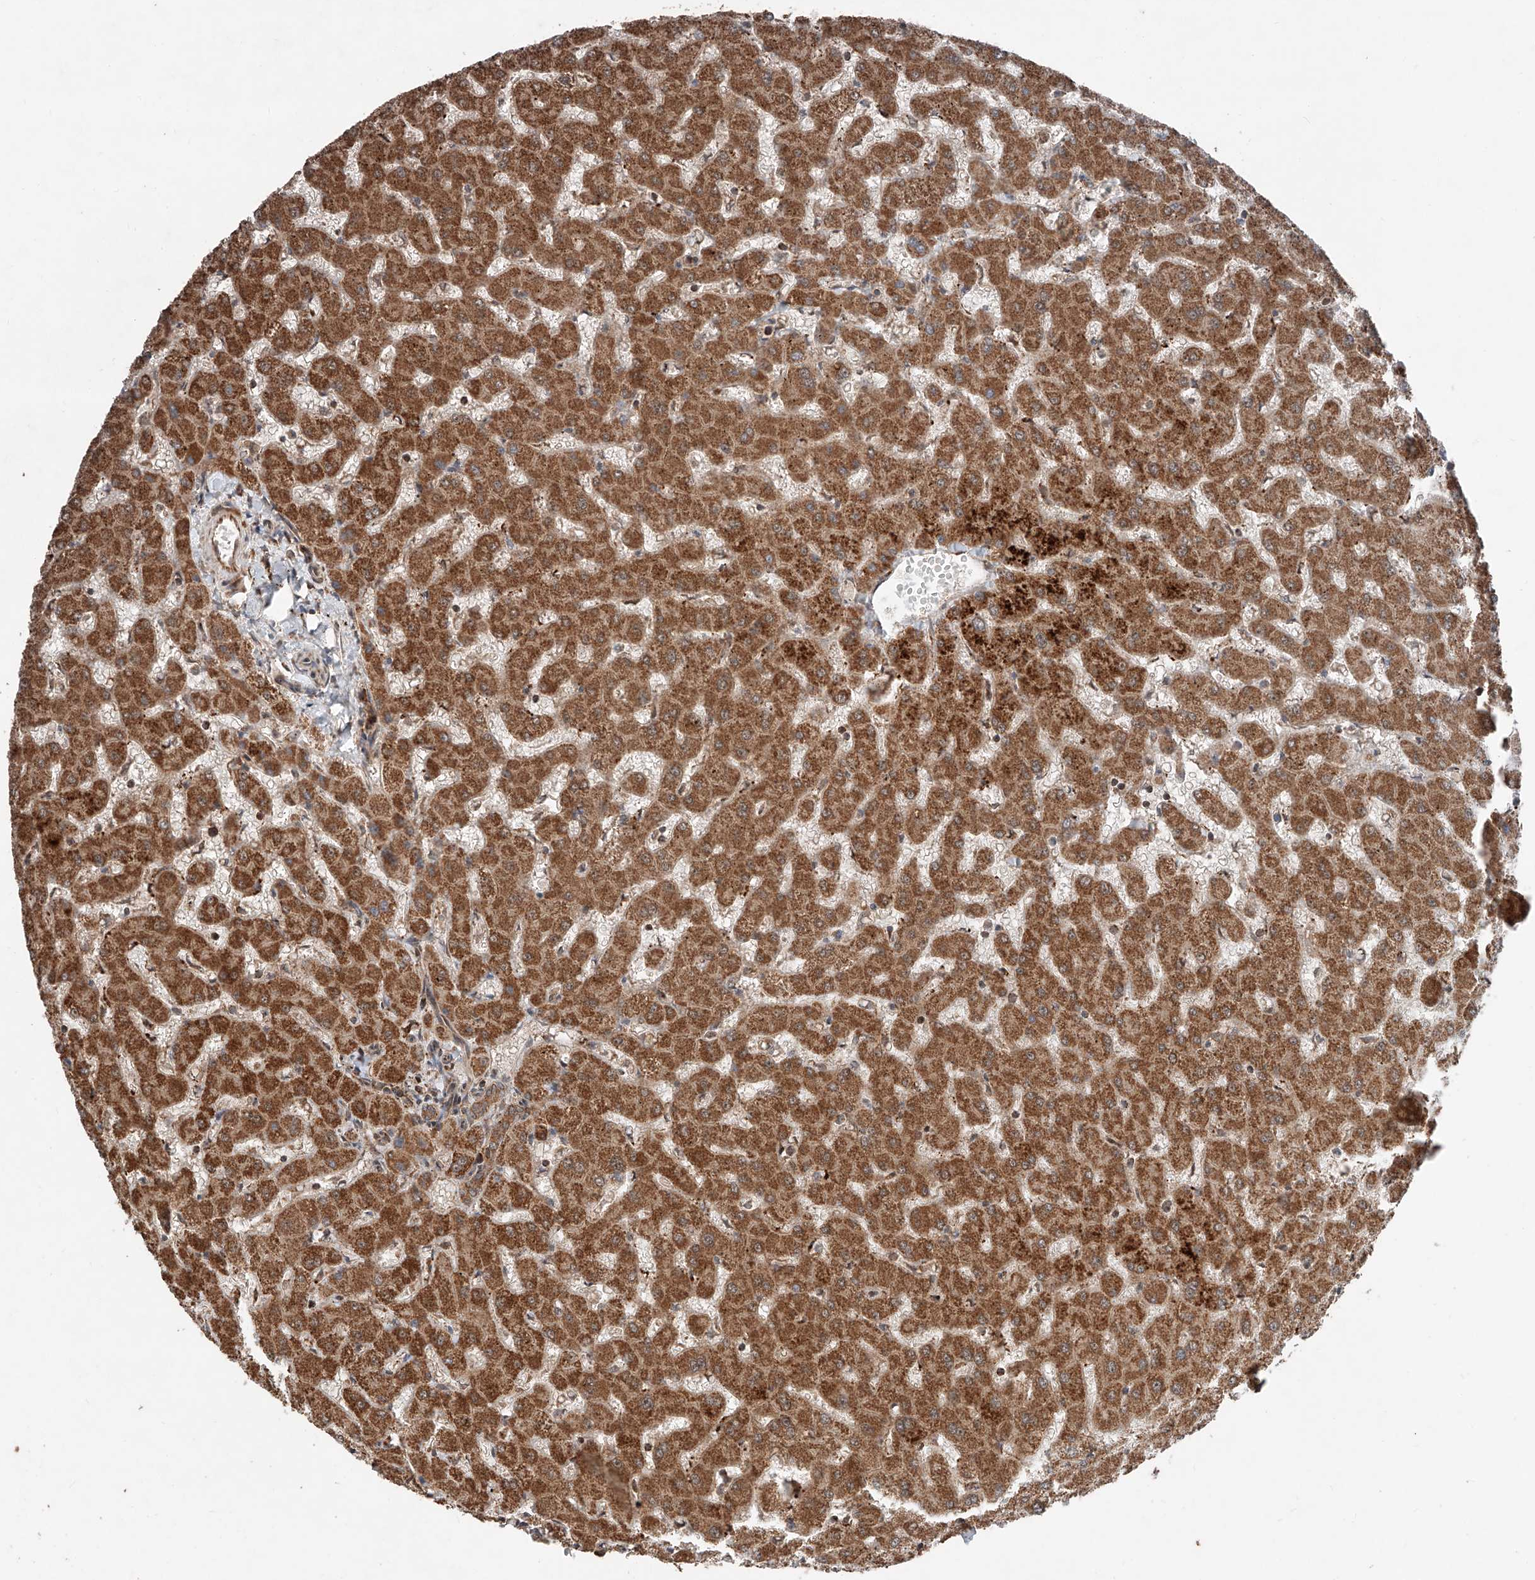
{"staining": {"intensity": "moderate", "quantity": ">75%", "location": "cytoplasmic/membranous"}, "tissue": "liver", "cell_type": "Cholangiocytes", "image_type": "normal", "snomed": [{"axis": "morphology", "description": "Normal tissue, NOS"}, {"axis": "topography", "description": "Liver"}], "caption": "The photomicrograph exhibits a brown stain indicating the presence of a protein in the cytoplasmic/membranous of cholangiocytes in liver.", "gene": "ZSCAN29", "patient": {"sex": "female", "age": 63}}